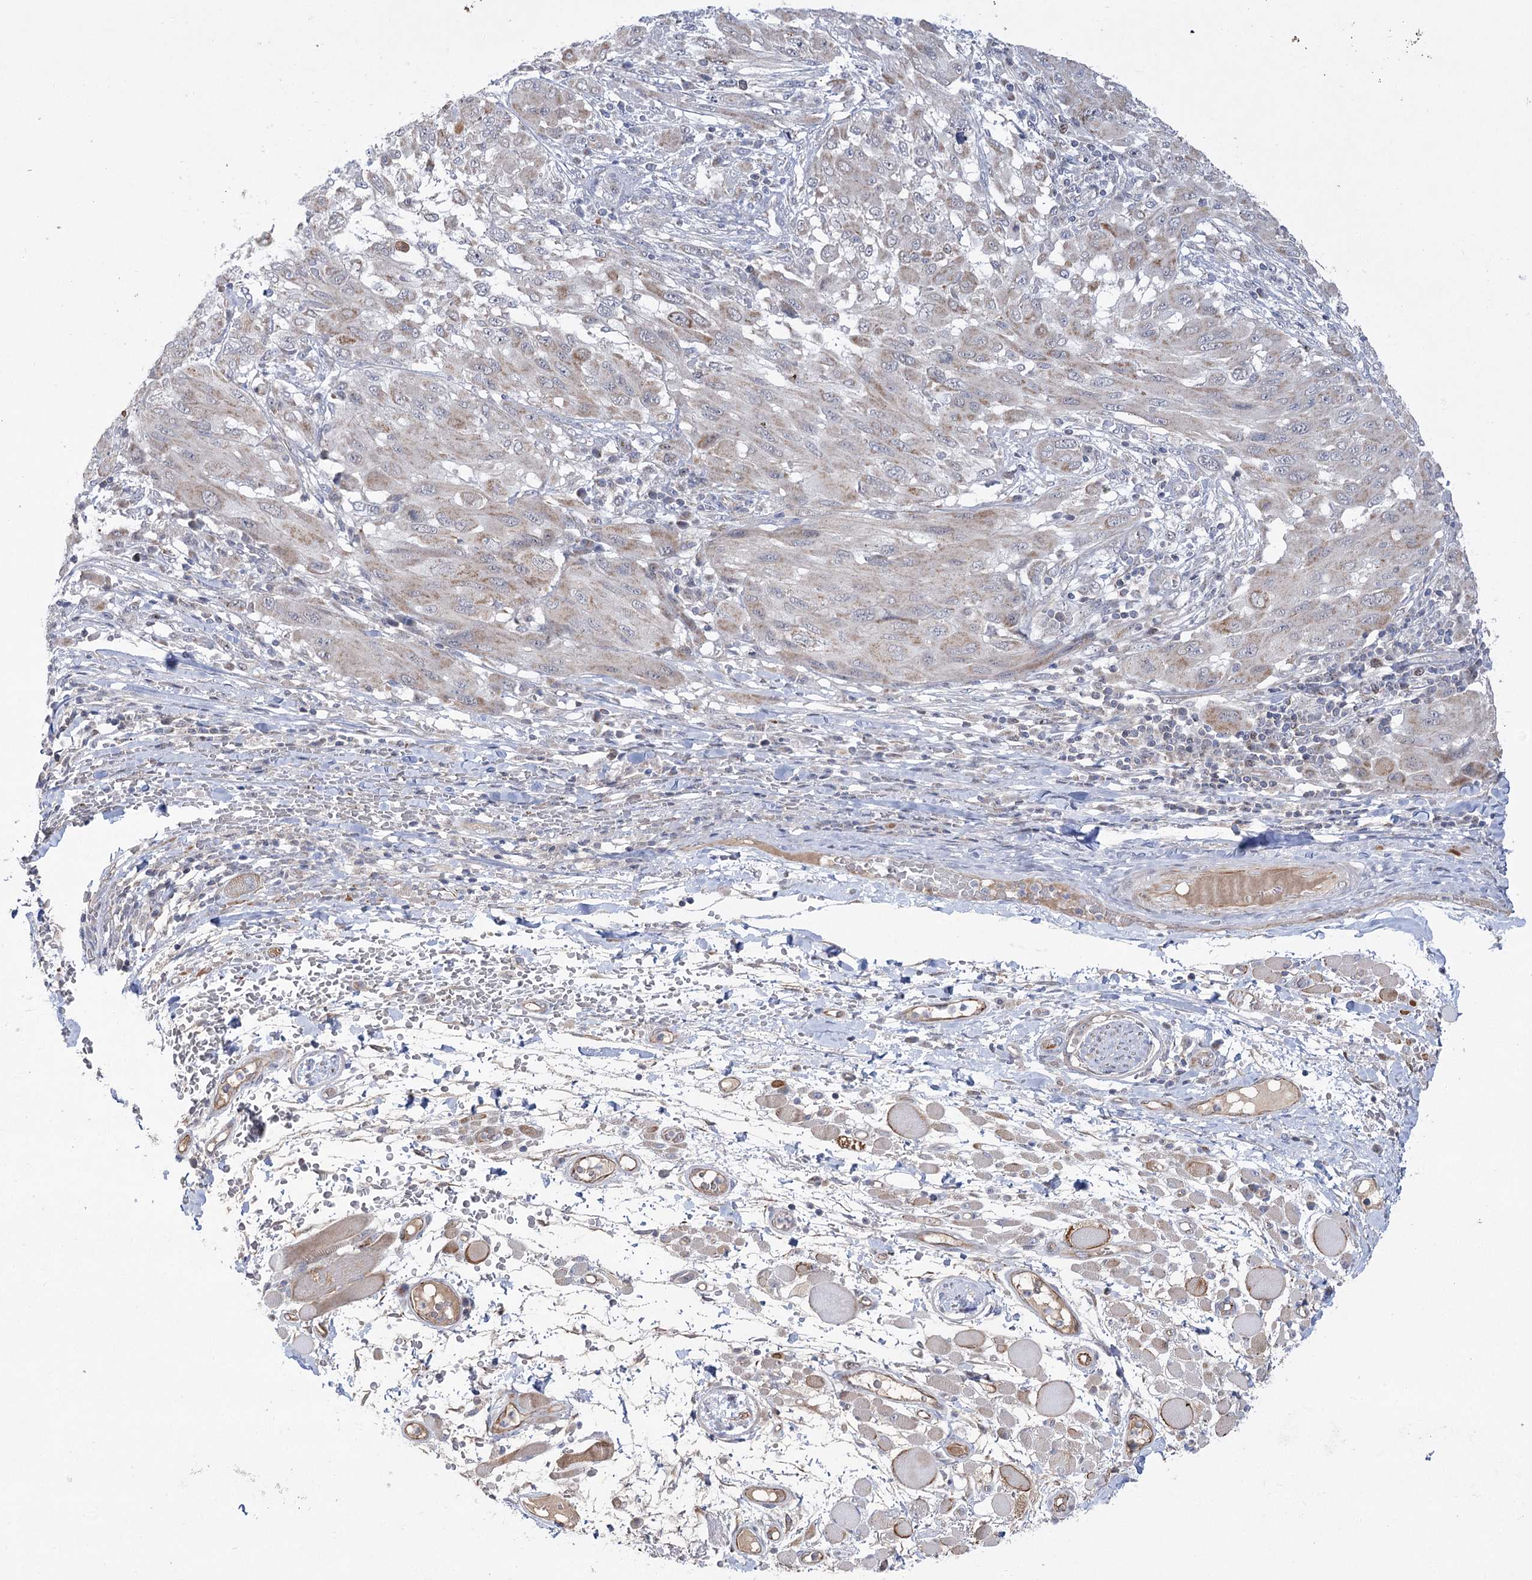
{"staining": {"intensity": "weak", "quantity": "<25%", "location": "cytoplasmic/membranous"}, "tissue": "melanoma", "cell_type": "Tumor cells", "image_type": "cancer", "snomed": [{"axis": "morphology", "description": "Malignant melanoma, NOS"}, {"axis": "topography", "description": "Skin"}], "caption": "High power microscopy image of an immunohistochemistry photomicrograph of malignant melanoma, revealing no significant expression in tumor cells.", "gene": "ECHDC3", "patient": {"sex": "female", "age": 91}}